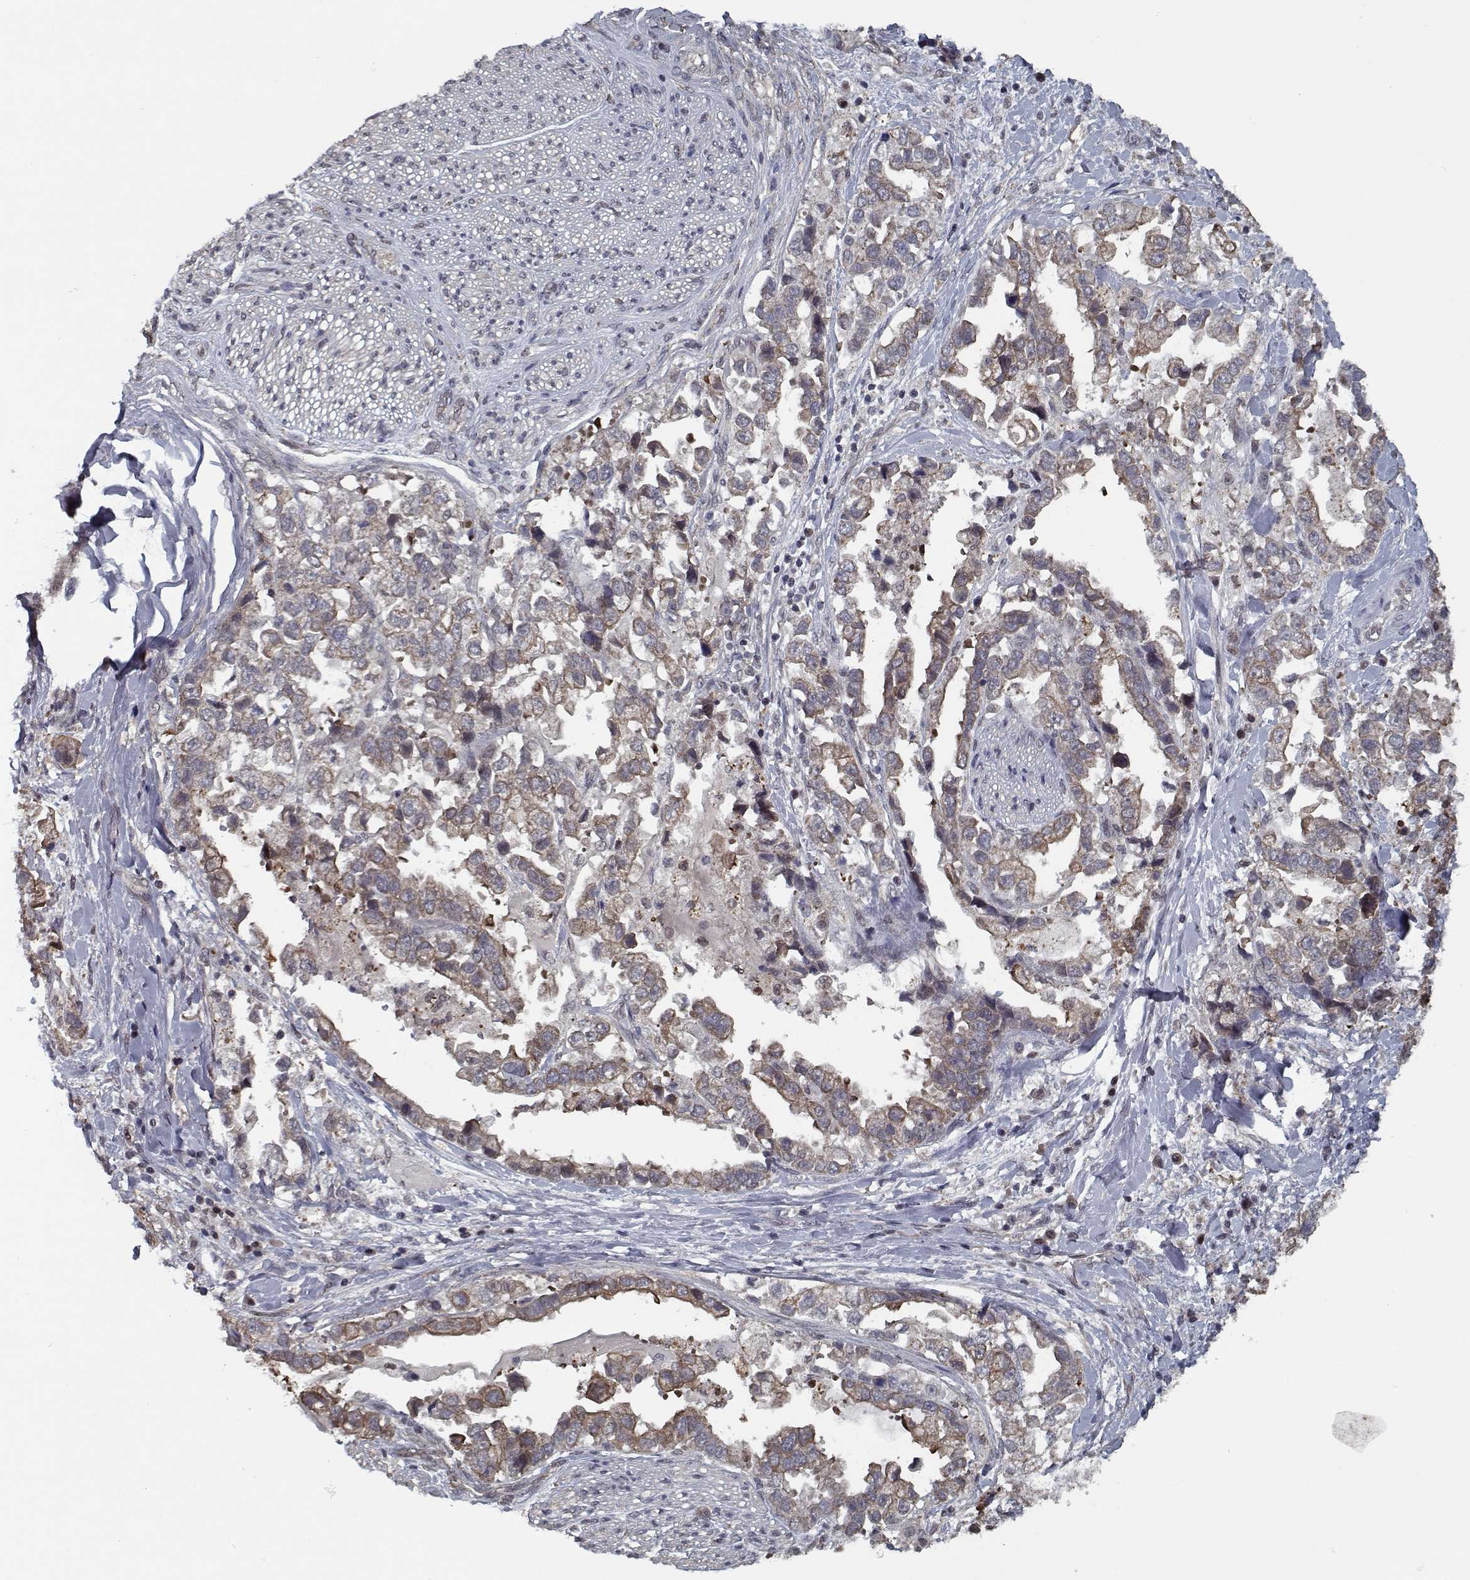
{"staining": {"intensity": "moderate", "quantity": ">75%", "location": "cytoplasmic/membranous"}, "tissue": "stomach cancer", "cell_type": "Tumor cells", "image_type": "cancer", "snomed": [{"axis": "morphology", "description": "Adenocarcinoma, NOS"}, {"axis": "topography", "description": "Stomach"}], "caption": "A brown stain shows moderate cytoplasmic/membranous positivity of a protein in human adenocarcinoma (stomach) tumor cells.", "gene": "NLK", "patient": {"sex": "male", "age": 59}}